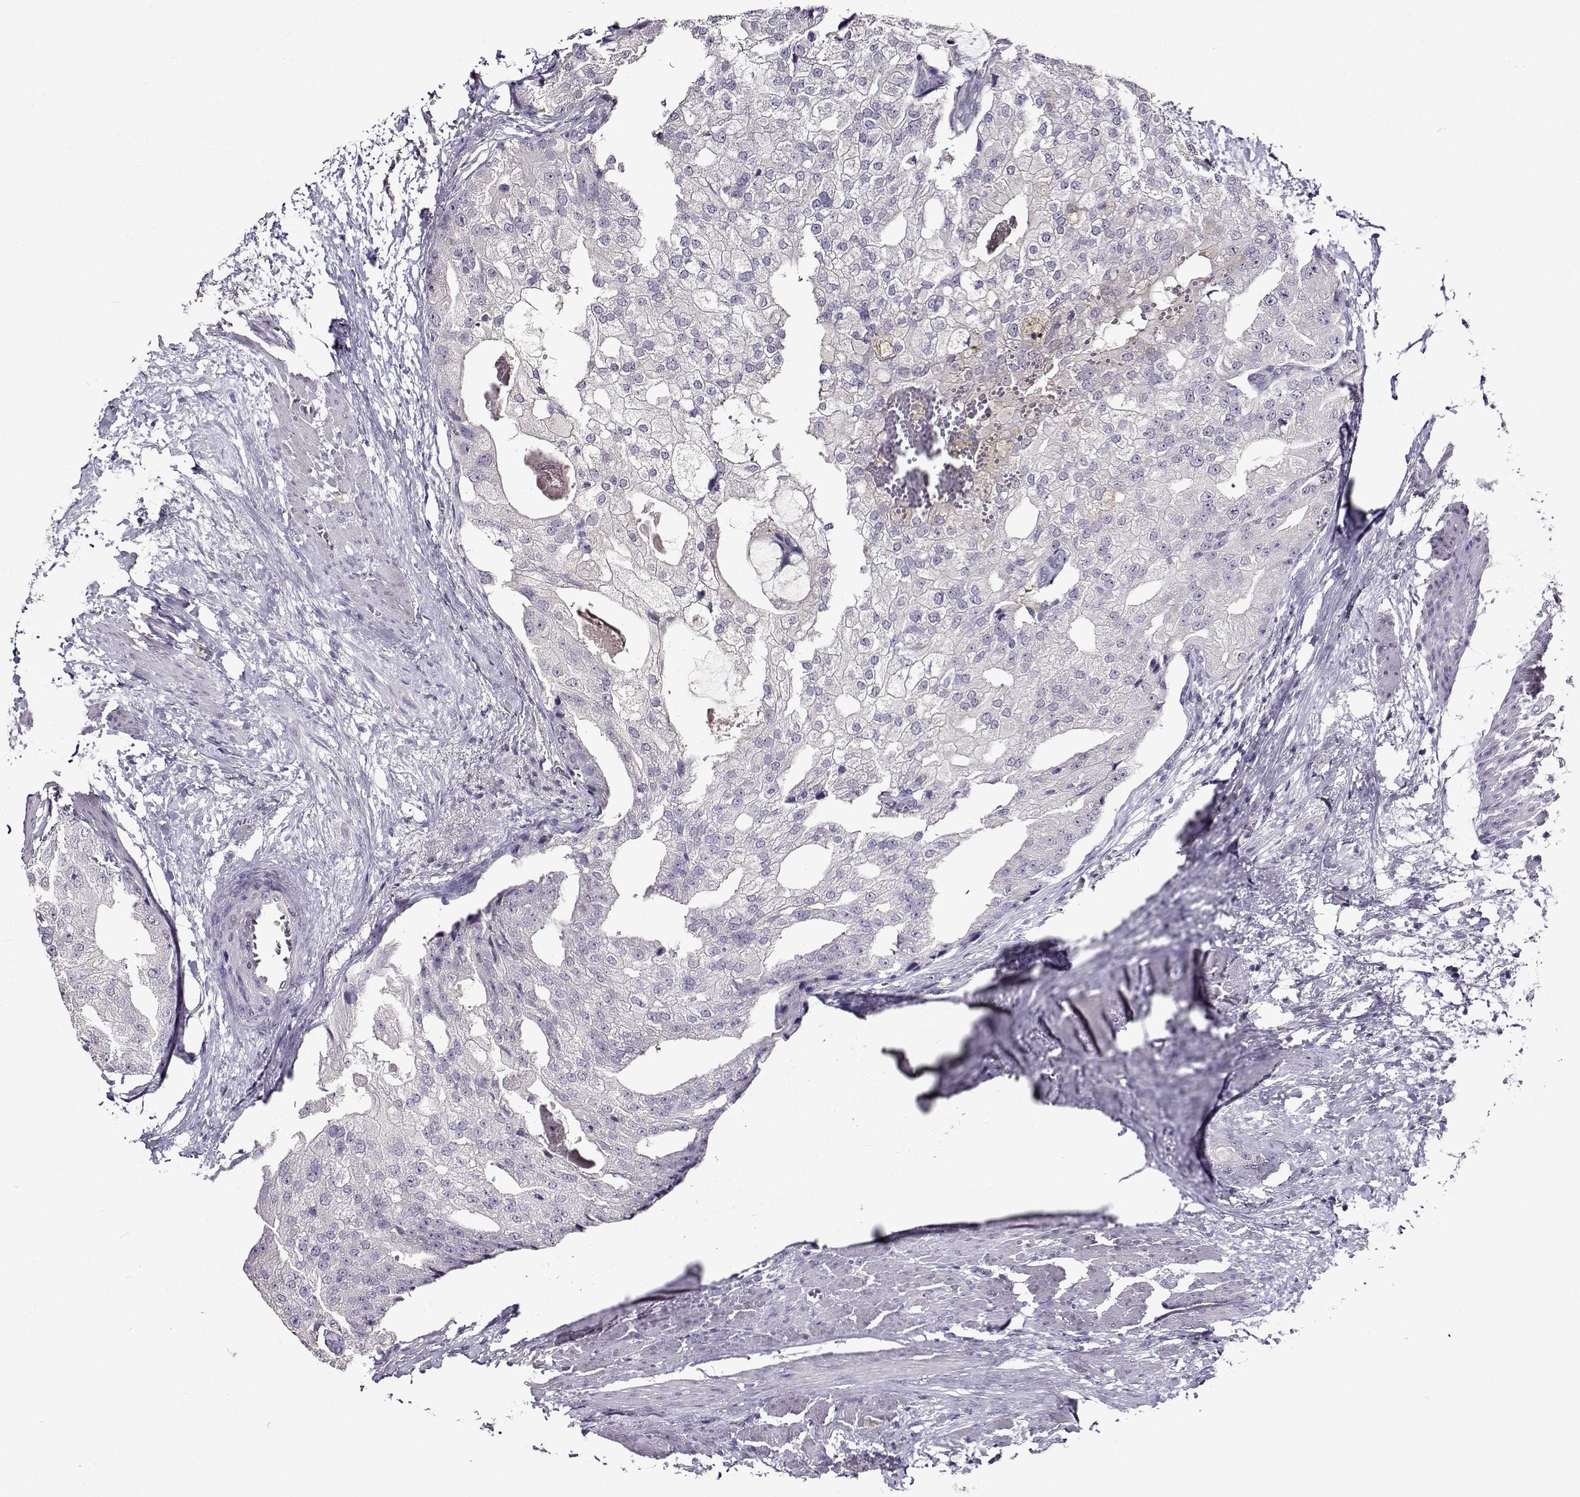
{"staining": {"intensity": "negative", "quantity": "none", "location": "none"}, "tissue": "prostate cancer", "cell_type": "Tumor cells", "image_type": "cancer", "snomed": [{"axis": "morphology", "description": "Adenocarcinoma, High grade"}, {"axis": "topography", "description": "Prostate"}], "caption": "High magnification brightfield microscopy of prostate cancer stained with DAB (brown) and counterstained with hematoxylin (blue): tumor cells show no significant expression.", "gene": "PAEP", "patient": {"sex": "male", "age": 70}}